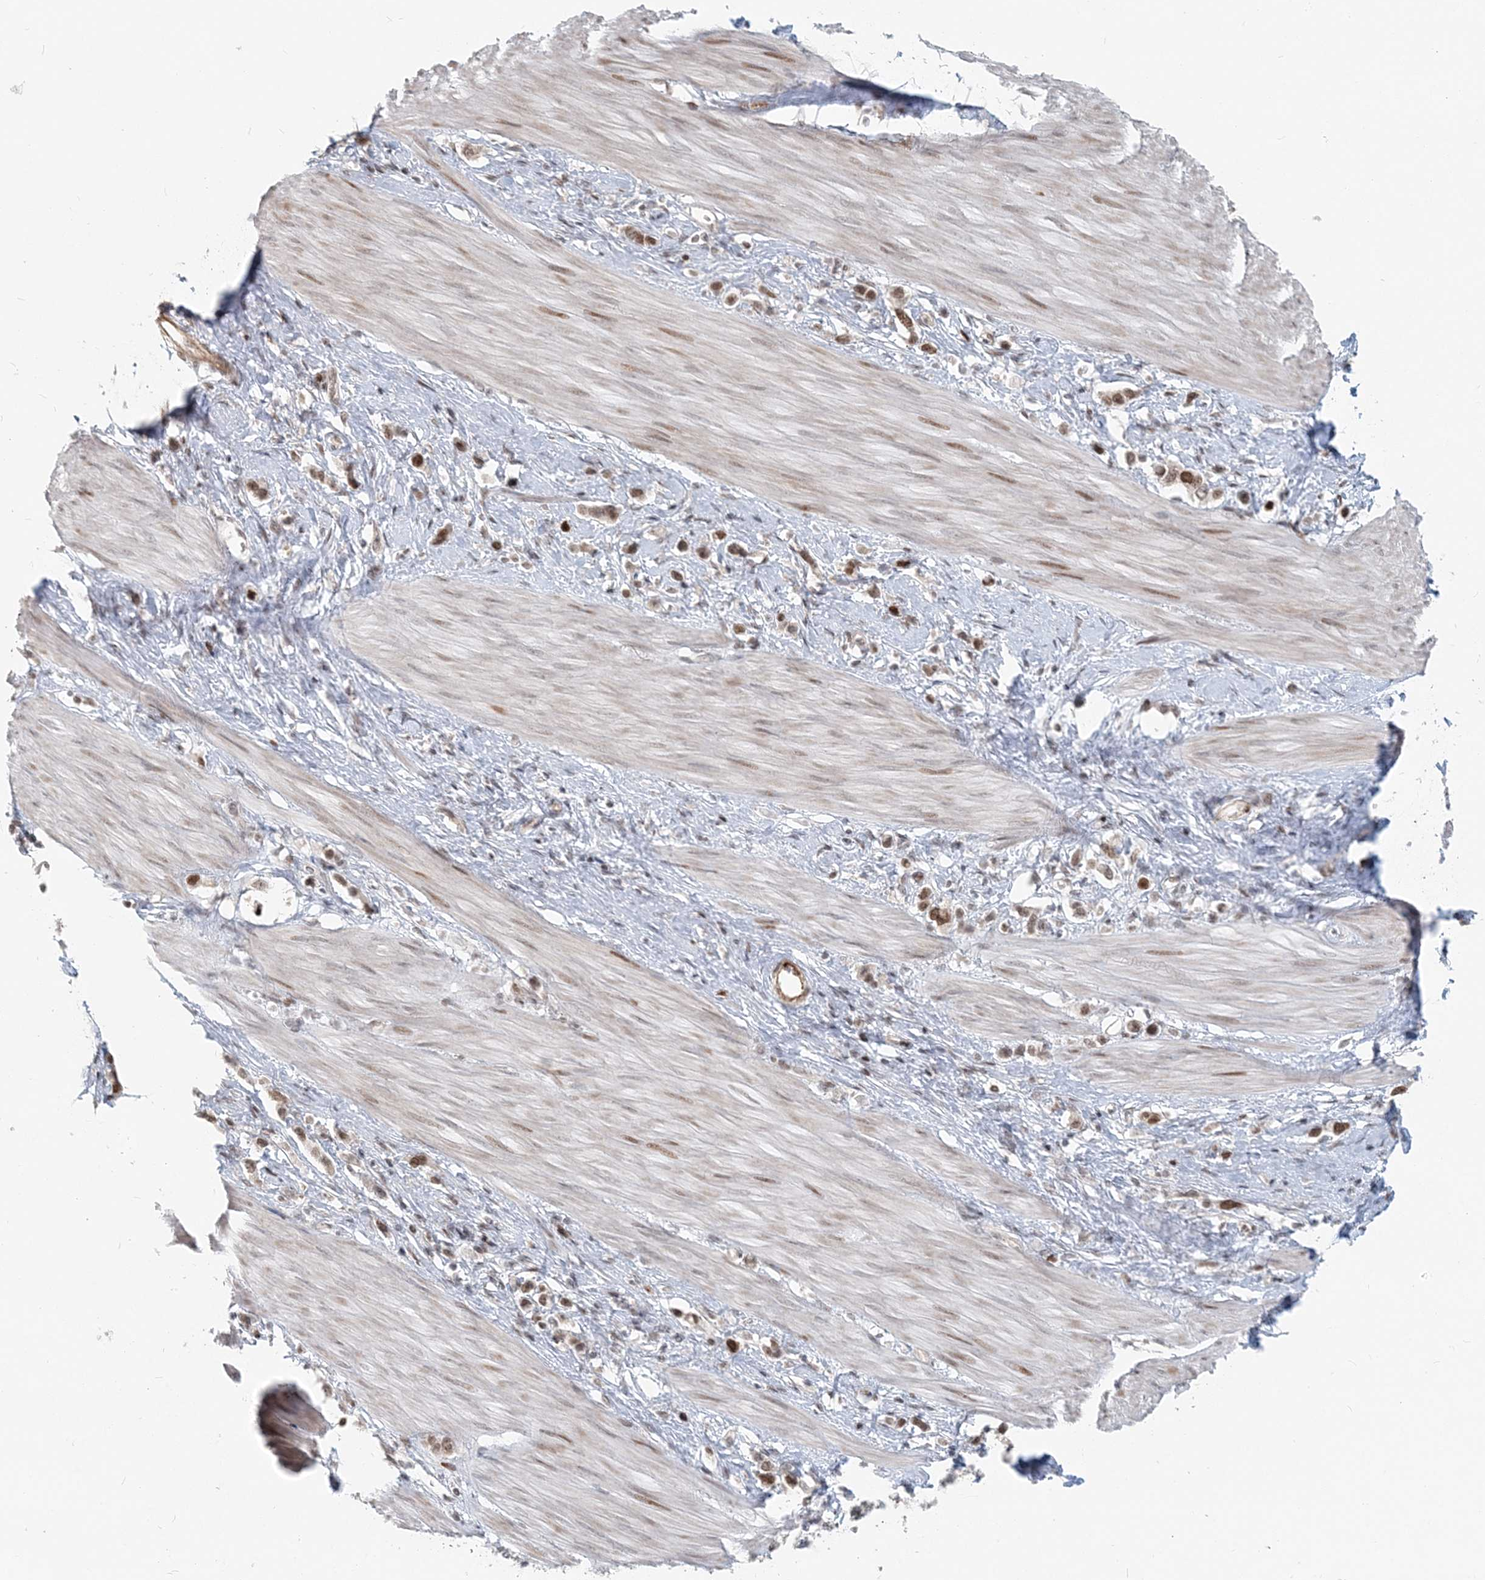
{"staining": {"intensity": "moderate", "quantity": ">75%", "location": "nuclear"}, "tissue": "stomach cancer", "cell_type": "Tumor cells", "image_type": "cancer", "snomed": [{"axis": "morphology", "description": "Adenocarcinoma, NOS"}, {"axis": "topography", "description": "Stomach"}], "caption": "DAB immunohistochemical staining of stomach cancer (adenocarcinoma) demonstrates moderate nuclear protein staining in approximately >75% of tumor cells. Ihc stains the protein of interest in brown and the nuclei are stained blue.", "gene": "BAZ1B", "patient": {"sex": "female", "age": 65}}